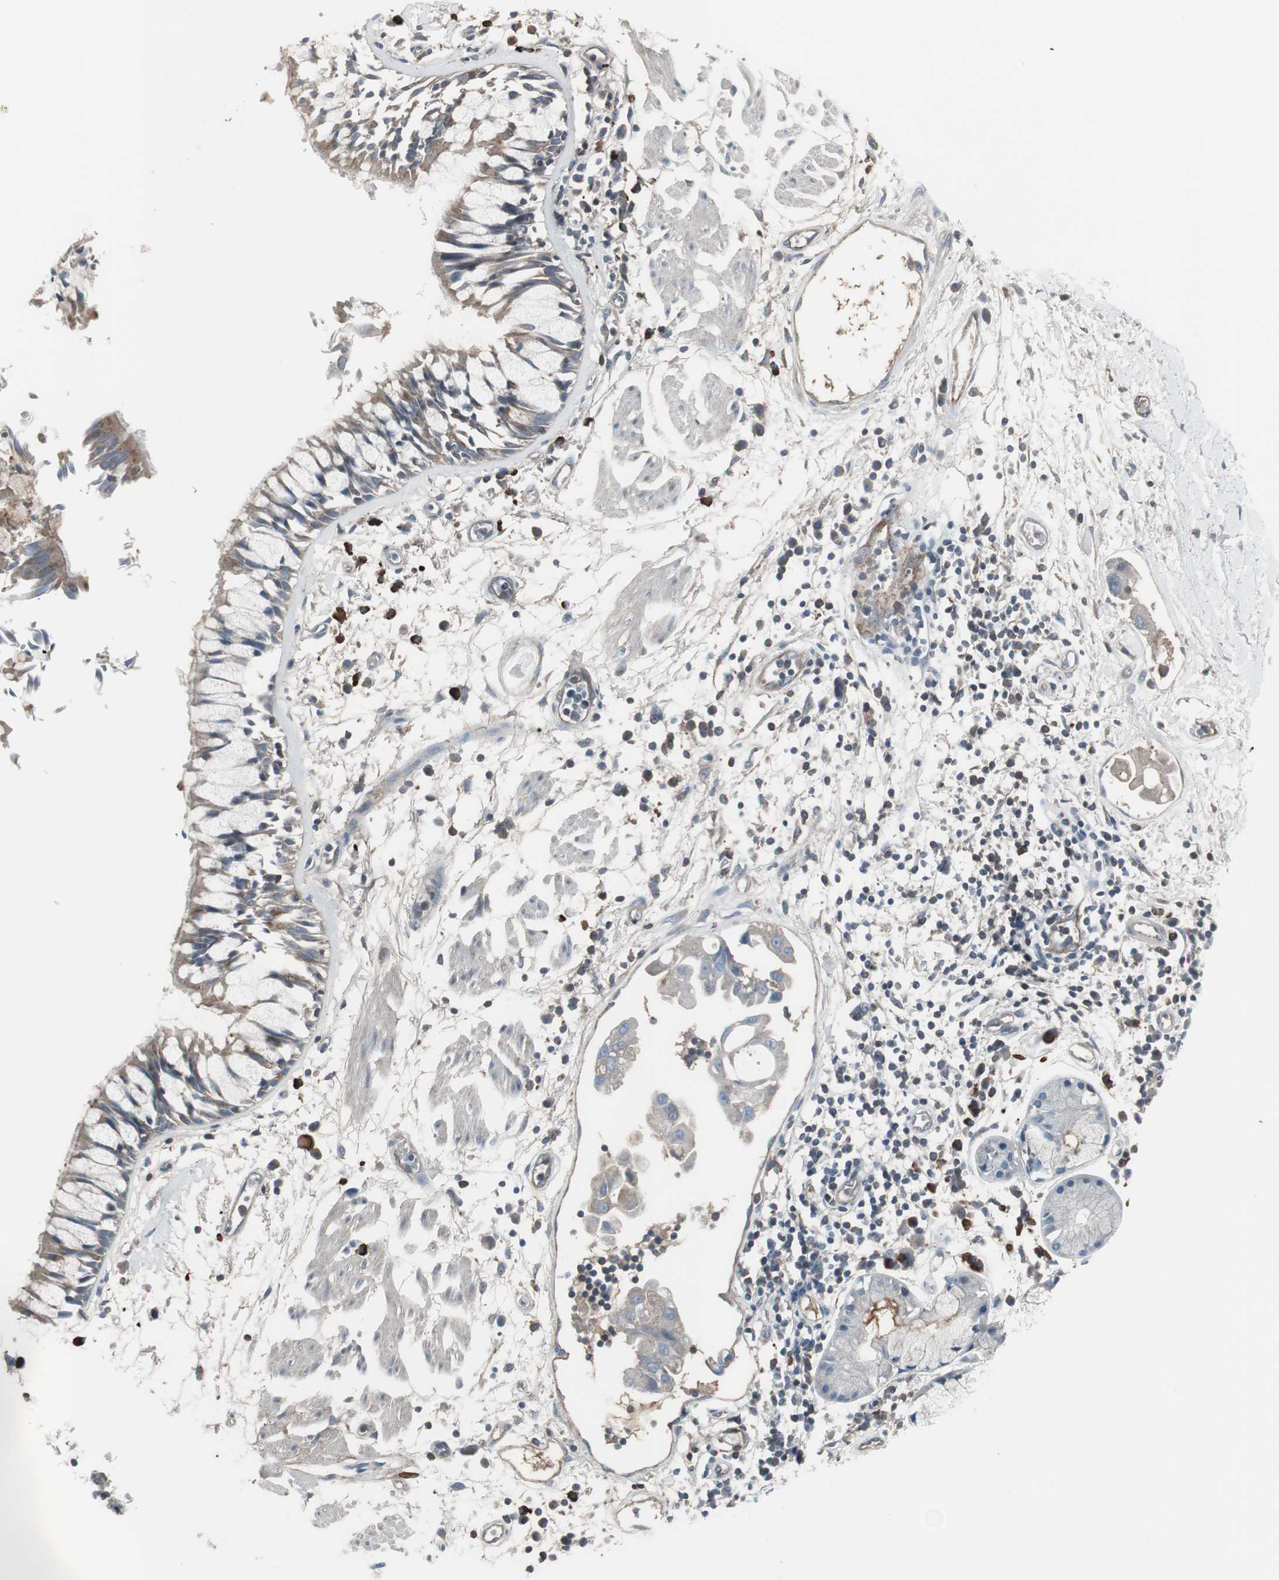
{"staining": {"intensity": "weak", "quantity": "25%-75%", "location": "cytoplasmic/membranous"}, "tissue": "adipose tissue", "cell_type": "Adipocytes", "image_type": "normal", "snomed": [{"axis": "morphology", "description": "Normal tissue, NOS"}, {"axis": "morphology", "description": "Adenocarcinoma, NOS"}, {"axis": "topography", "description": "Cartilage tissue"}, {"axis": "topography", "description": "Bronchus"}, {"axis": "topography", "description": "Lung"}], "caption": "This micrograph reveals immunohistochemistry (IHC) staining of benign human adipose tissue, with low weak cytoplasmic/membranous staining in about 25%-75% of adipocytes.", "gene": "ZSCAN32", "patient": {"sex": "female", "age": 67}}